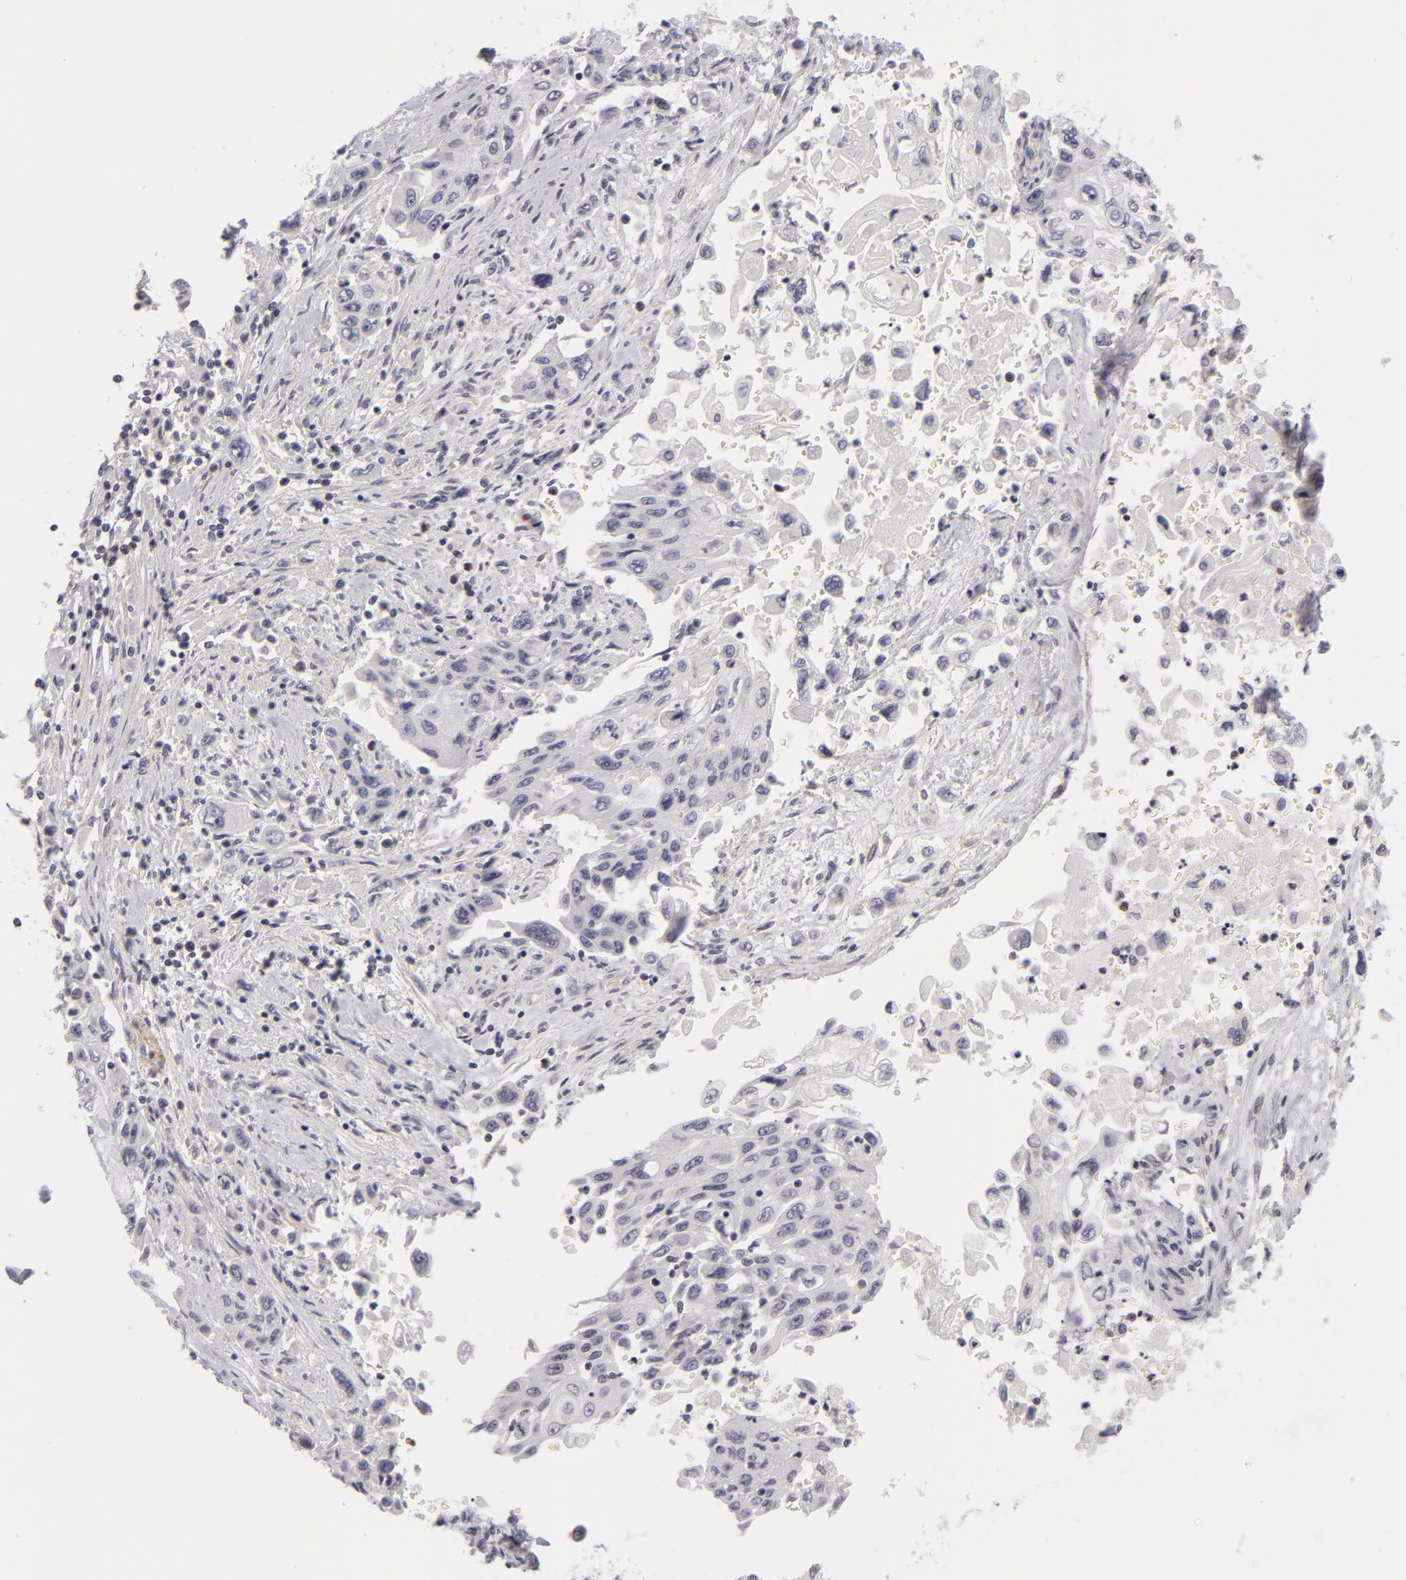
{"staining": {"intensity": "negative", "quantity": "none", "location": "none"}, "tissue": "pancreatic cancer", "cell_type": "Tumor cells", "image_type": "cancer", "snomed": [{"axis": "morphology", "description": "Adenocarcinoma, NOS"}, {"axis": "topography", "description": "Pancreas"}], "caption": "Pancreatic cancer was stained to show a protein in brown. There is no significant positivity in tumor cells.", "gene": "NLGN4X", "patient": {"sex": "male", "age": 70}}